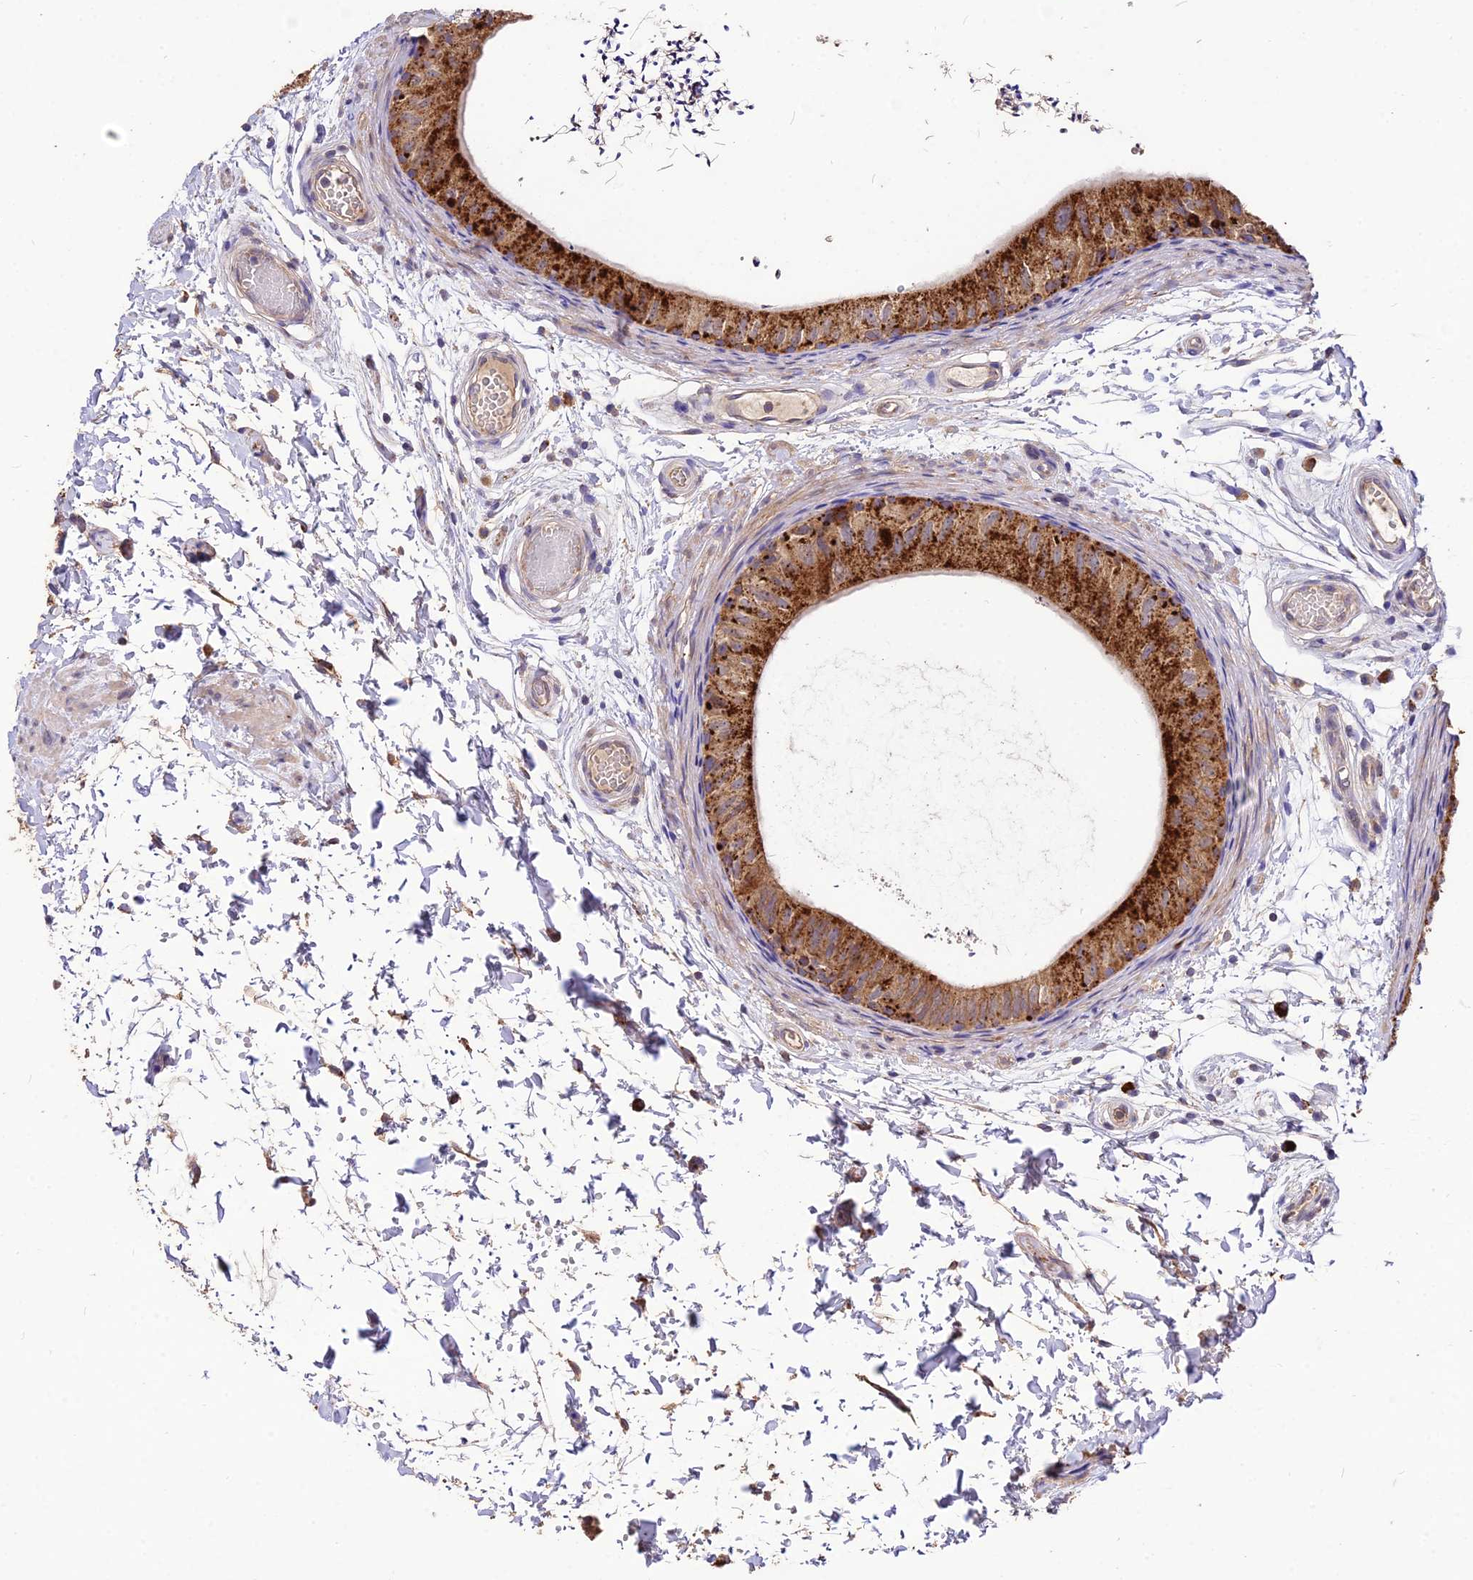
{"staining": {"intensity": "moderate", "quantity": ">75%", "location": "cytoplasmic/membranous"}, "tissue": "epididymis", "cell_type": "Glandular cells", "image_type": "normal", "snomed": [{"axis": "morphology", "description": "Normal tissue, NOS"}, {"axis": "topography", "description": "Epididymis"}], "caption": "A brown stain labels moderate cytoplasmic/membranous expression of a protein in glandular cells of unremarkable epididymis. Ihc stains the protein of interest in brown and the nuclei are stained blue.", "gene": "SDHD", "patient": {"sex": "male", "age": 50}}